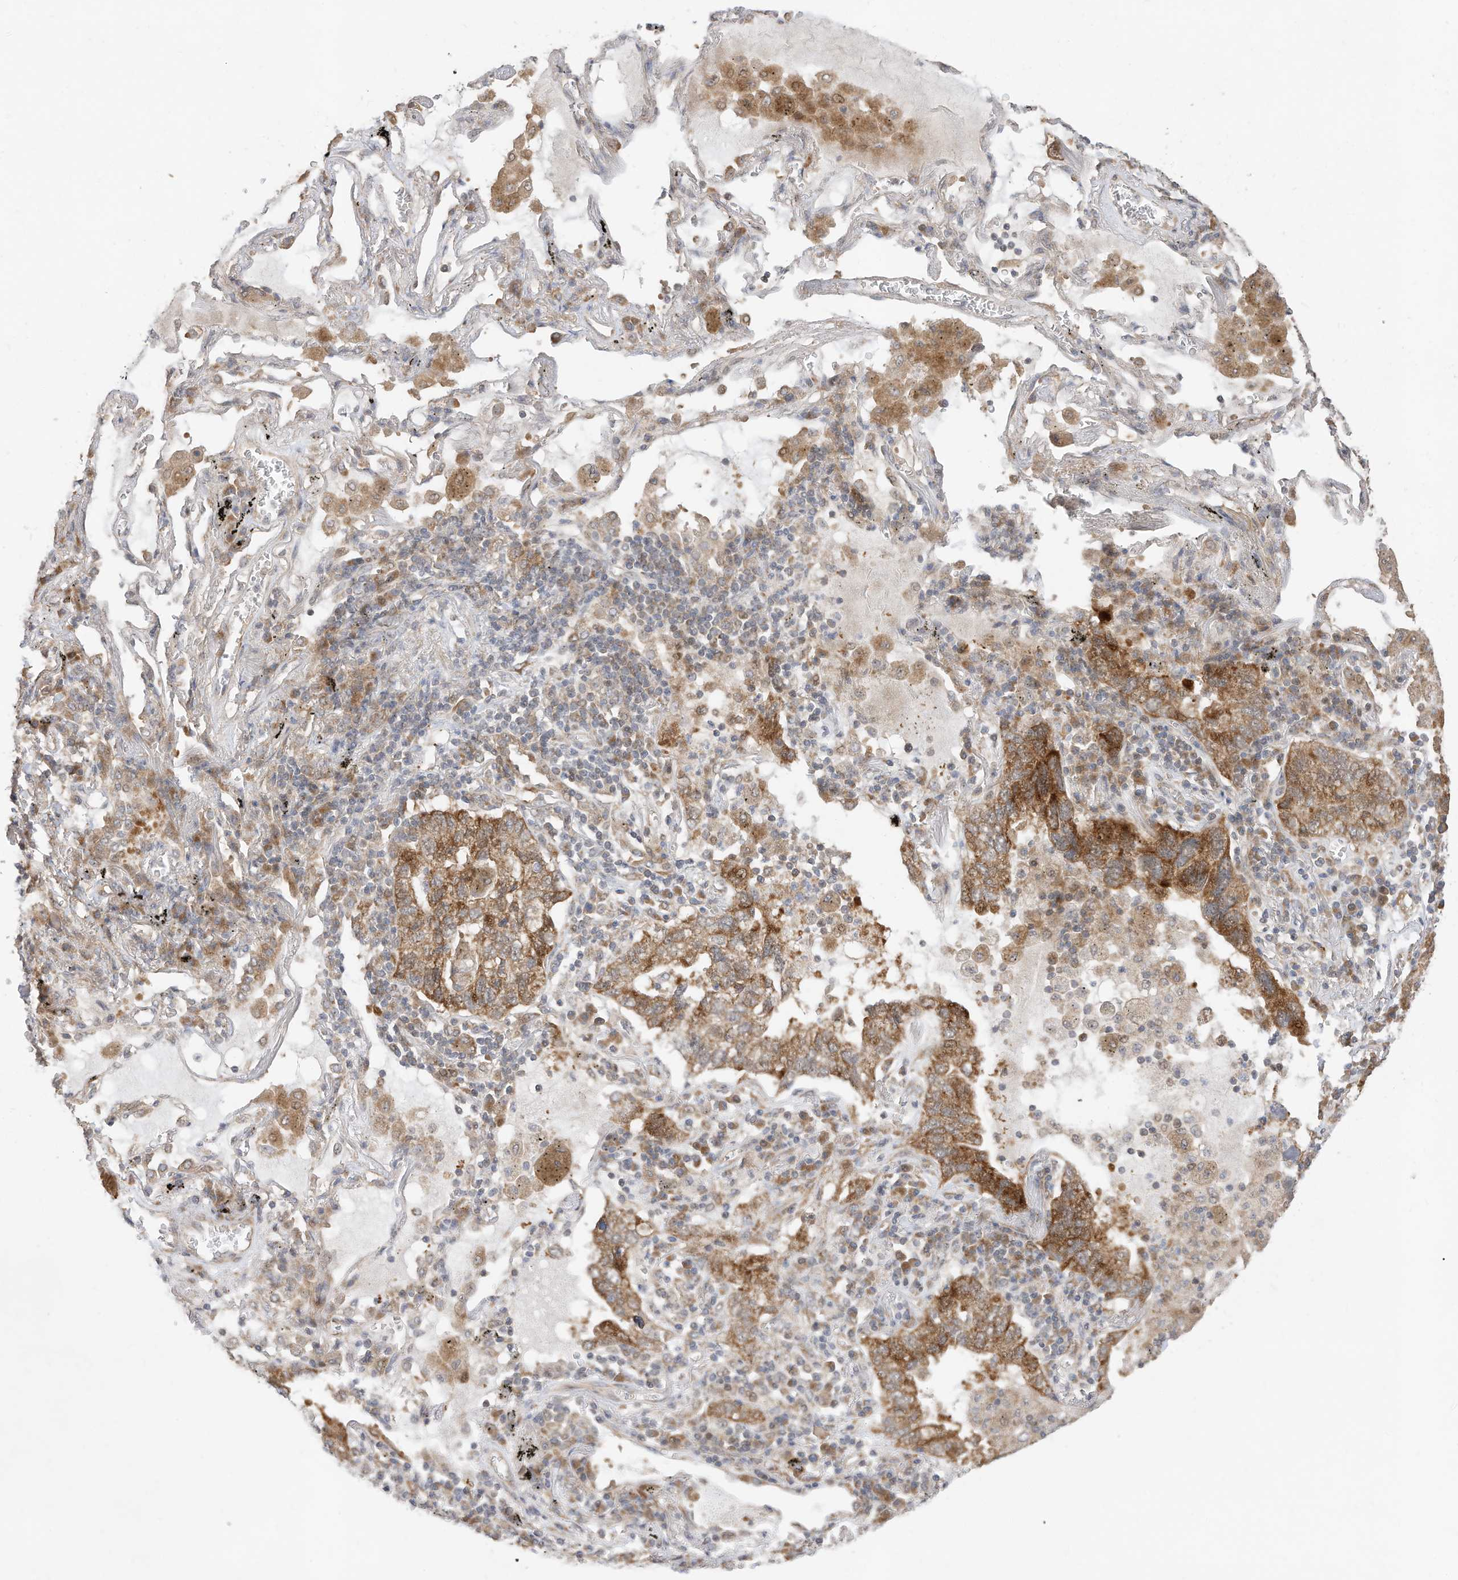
{"staining": {"intensity": "moderate", "quantity": ">75%", "location": "cytoplasmic/membranous"}, "tissue": "lung cancer", "cell_type": "Tumor cells", "image_type": "cancer", "snomed": [{"axis": "morphology", "description": "Adenocarcinoma, NOS"}, {"axis": "topography", "description": "Lung"}], "caption": "A high-resolution micrograph shows immunohistochemistry (IHC) staining of adenocarcinoma (lung), which exhibits moderate cytoplasmic/membranous positivity in about >75% of tumor cells.", "gene": "CAGE1", "patient": {"sex": "male", "age": 65}}